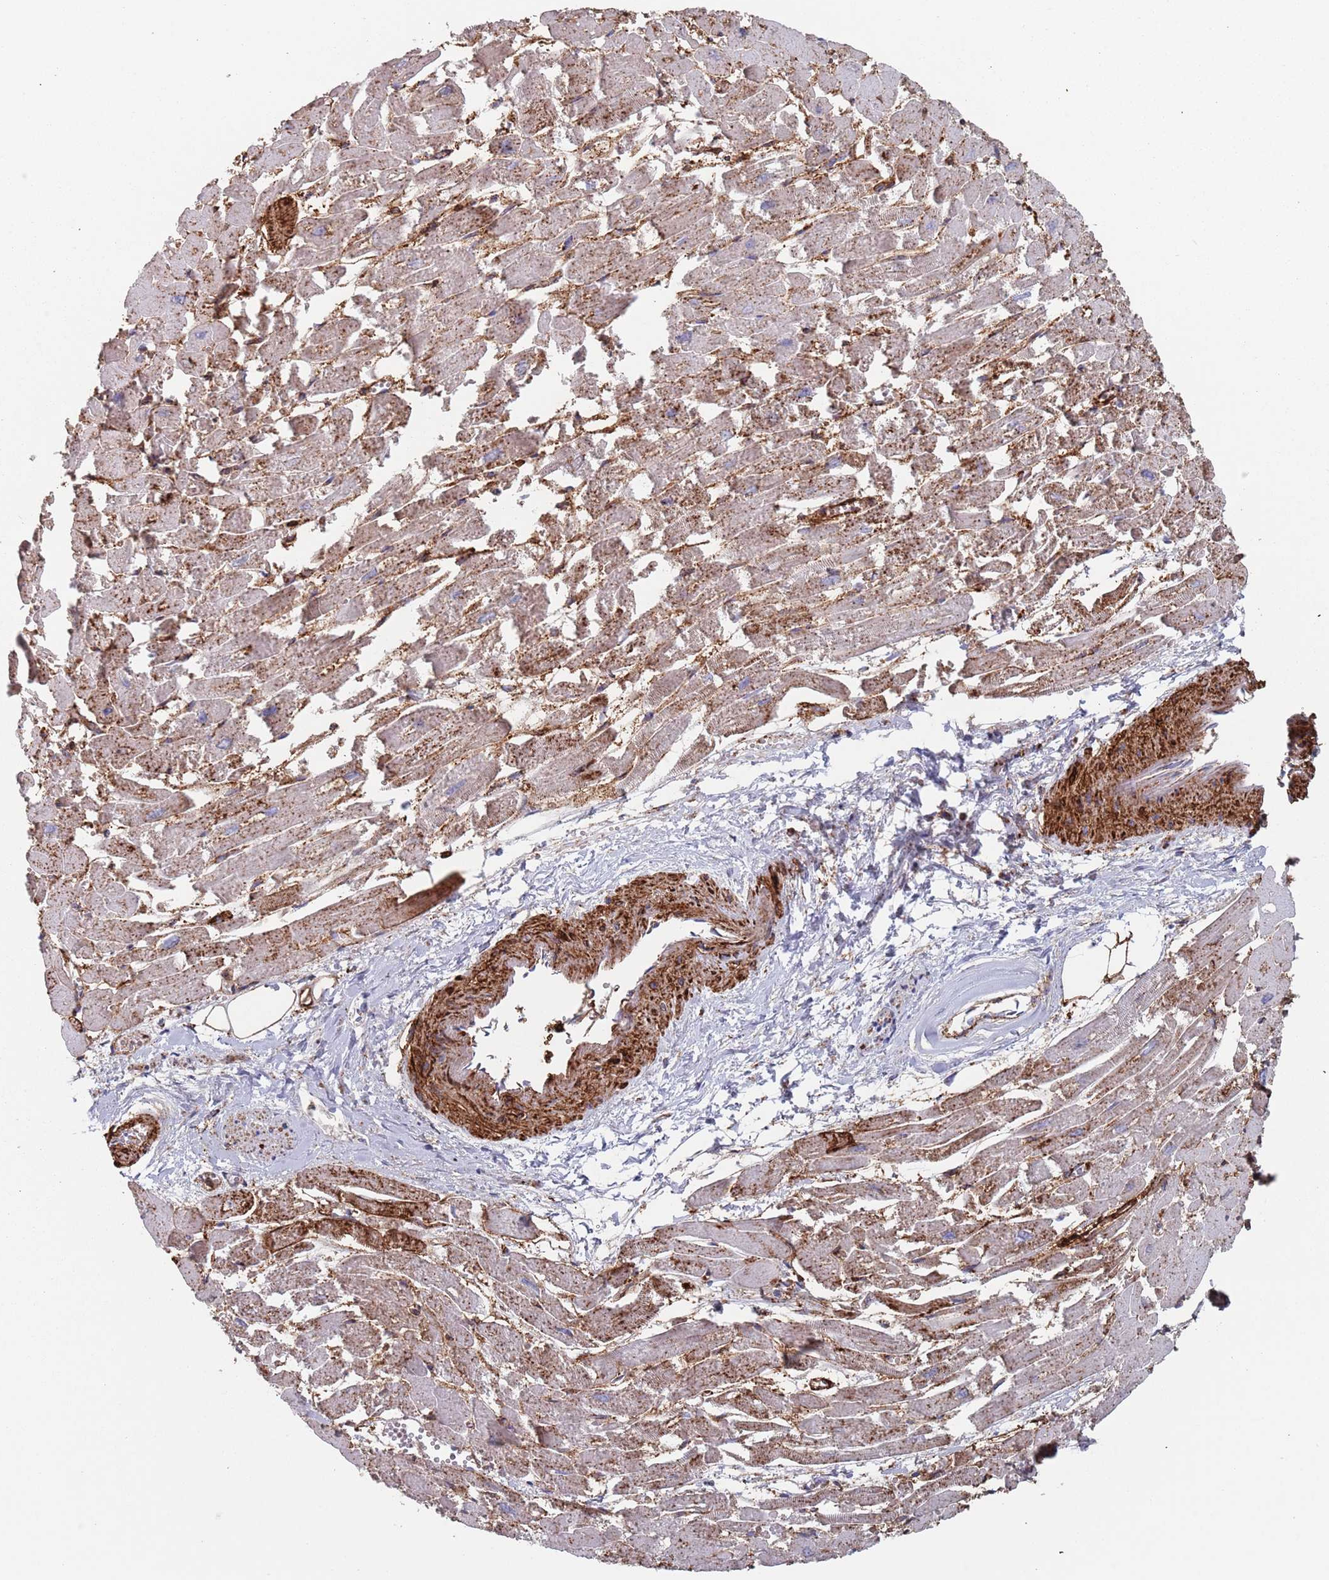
{"staining": {"intensity": "strong", "quantity": "25%-75%", "location": "cytoplasmic/membranous"}, "tissue": "heart muscle", "cell_type": "Cardiomyocytes", "image_type": "normal", "snomed": [{"axis": "morphology", "description": "Normal tissue, NOS"}, {"axis": "topography", "description": "Heart"}], "caption": "Protein staining of unremarkable heart muscle demonstrates strong cytoplasmic/membranous positivity in approximately 25%-75% of cardiomyocytes.", "gene": "RNF144A", "patient": {"sex": "male", "age": 54}}